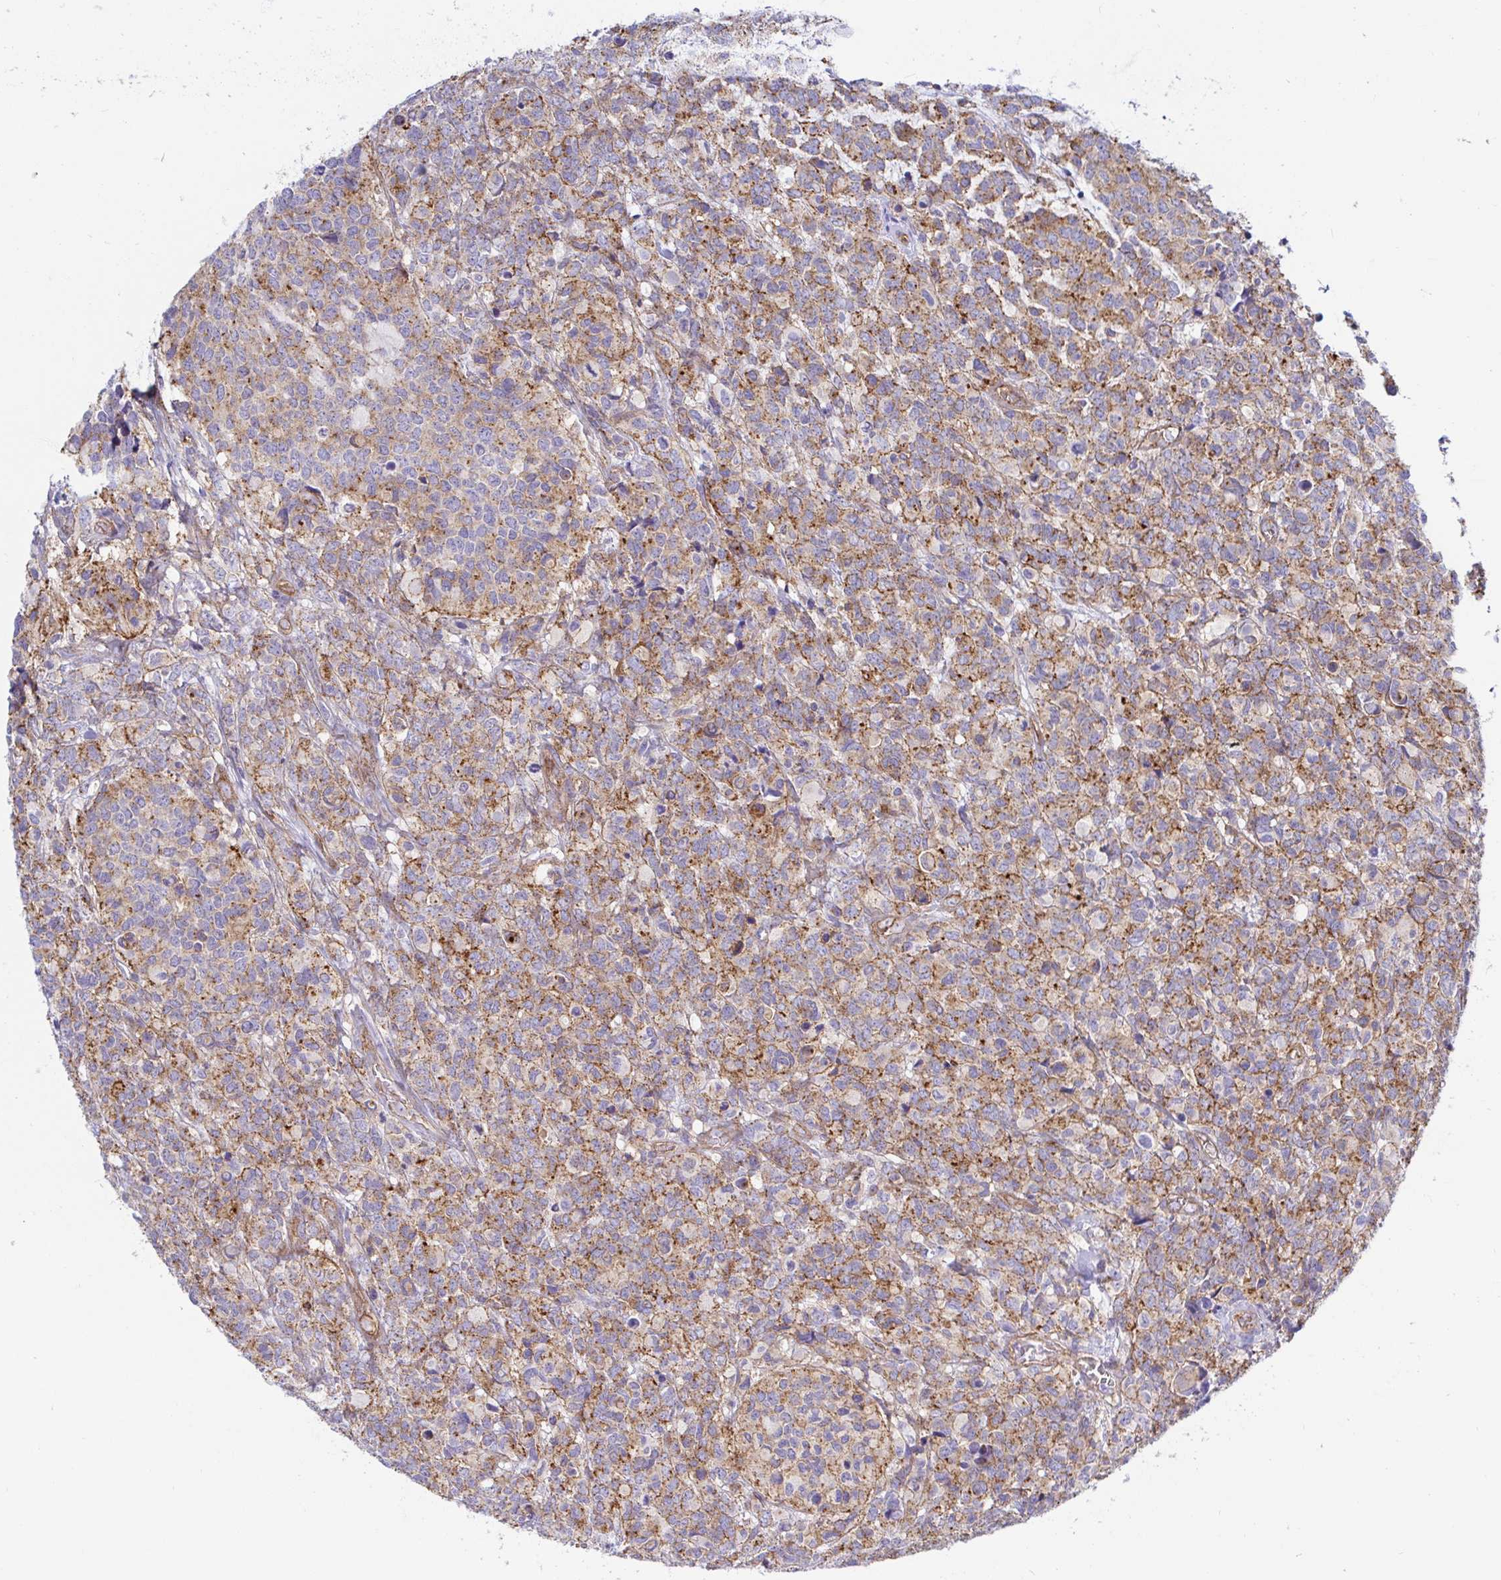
{"staining": {"intensity": "moderate", "quantity": "<25%", "location": "cytoplasmic/membranous"}, "tissue": "glioma", "cell_type": "Tumor cells", "image_type": "cancer", "snomed": [{"axis": "morphology", "description": "Glioma, malignant, High grade"}, {"axis": "topography", "description": "Brain"}], "caption": "Brown immunohistochemical staining in human glioma exhibits moderate cytoplasmic/membranous expression in about <25% of tumor cells.", "gene": "ARL4D", "patient": {"sex": "male", "age": 39}}